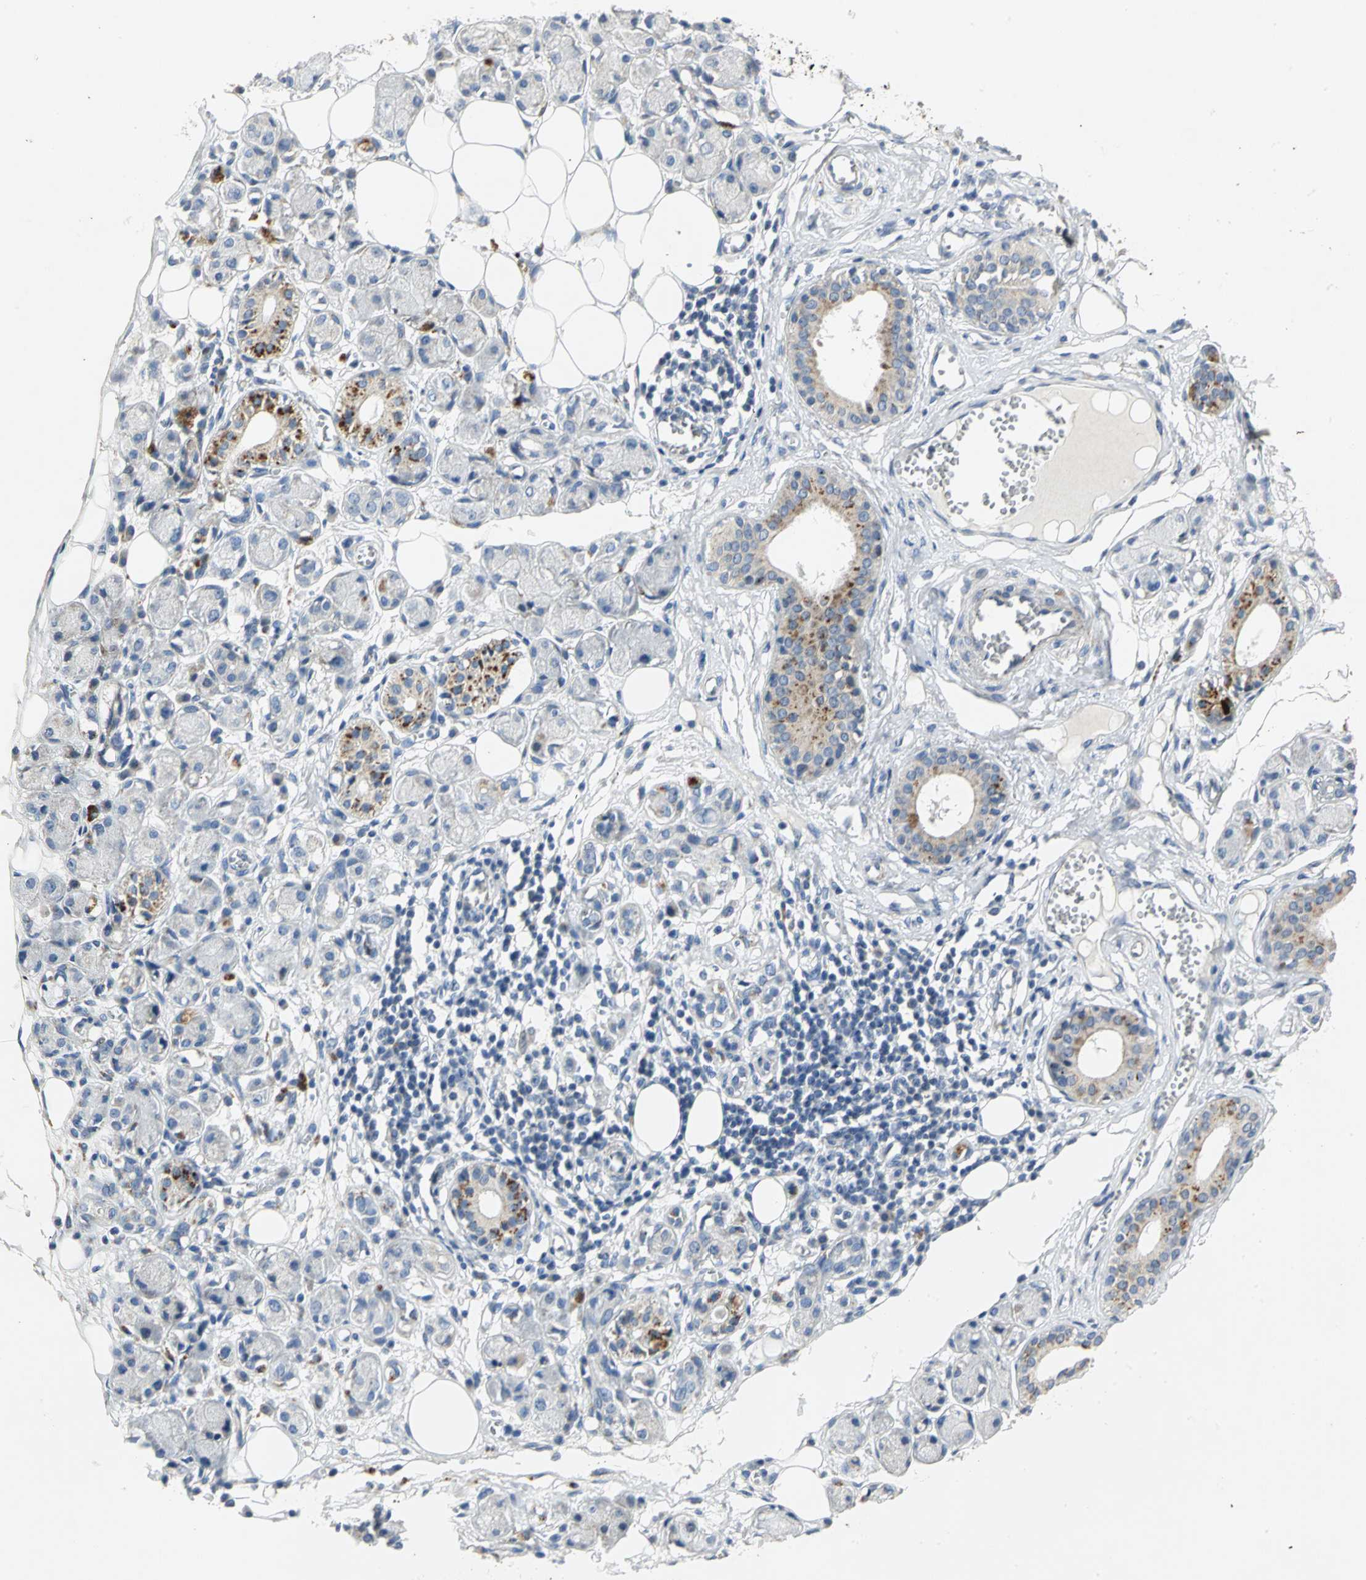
{"staining": {"intensity": "negative", "quantity": "none", "location": "none"}, "tissue": "adipose tissue", "cell_type": "Adipocytes", "image_type": "normal", "snomed": [{"axis": "morphology", "description": "Normal tissue, NOS"}, {"axis": "morphology", "description": "Inflammation, NOS"}, {"axis": "topography", "description": "Vascular tissue"}, {"axis": "topography", "description": "Salivary gland"}], "caption": "Protein analysis of normal adipose tissue shows no significant positivity in adipocytes.", "gene": "SPPL2B", "patient": {"sex": "female", "age": 75}}